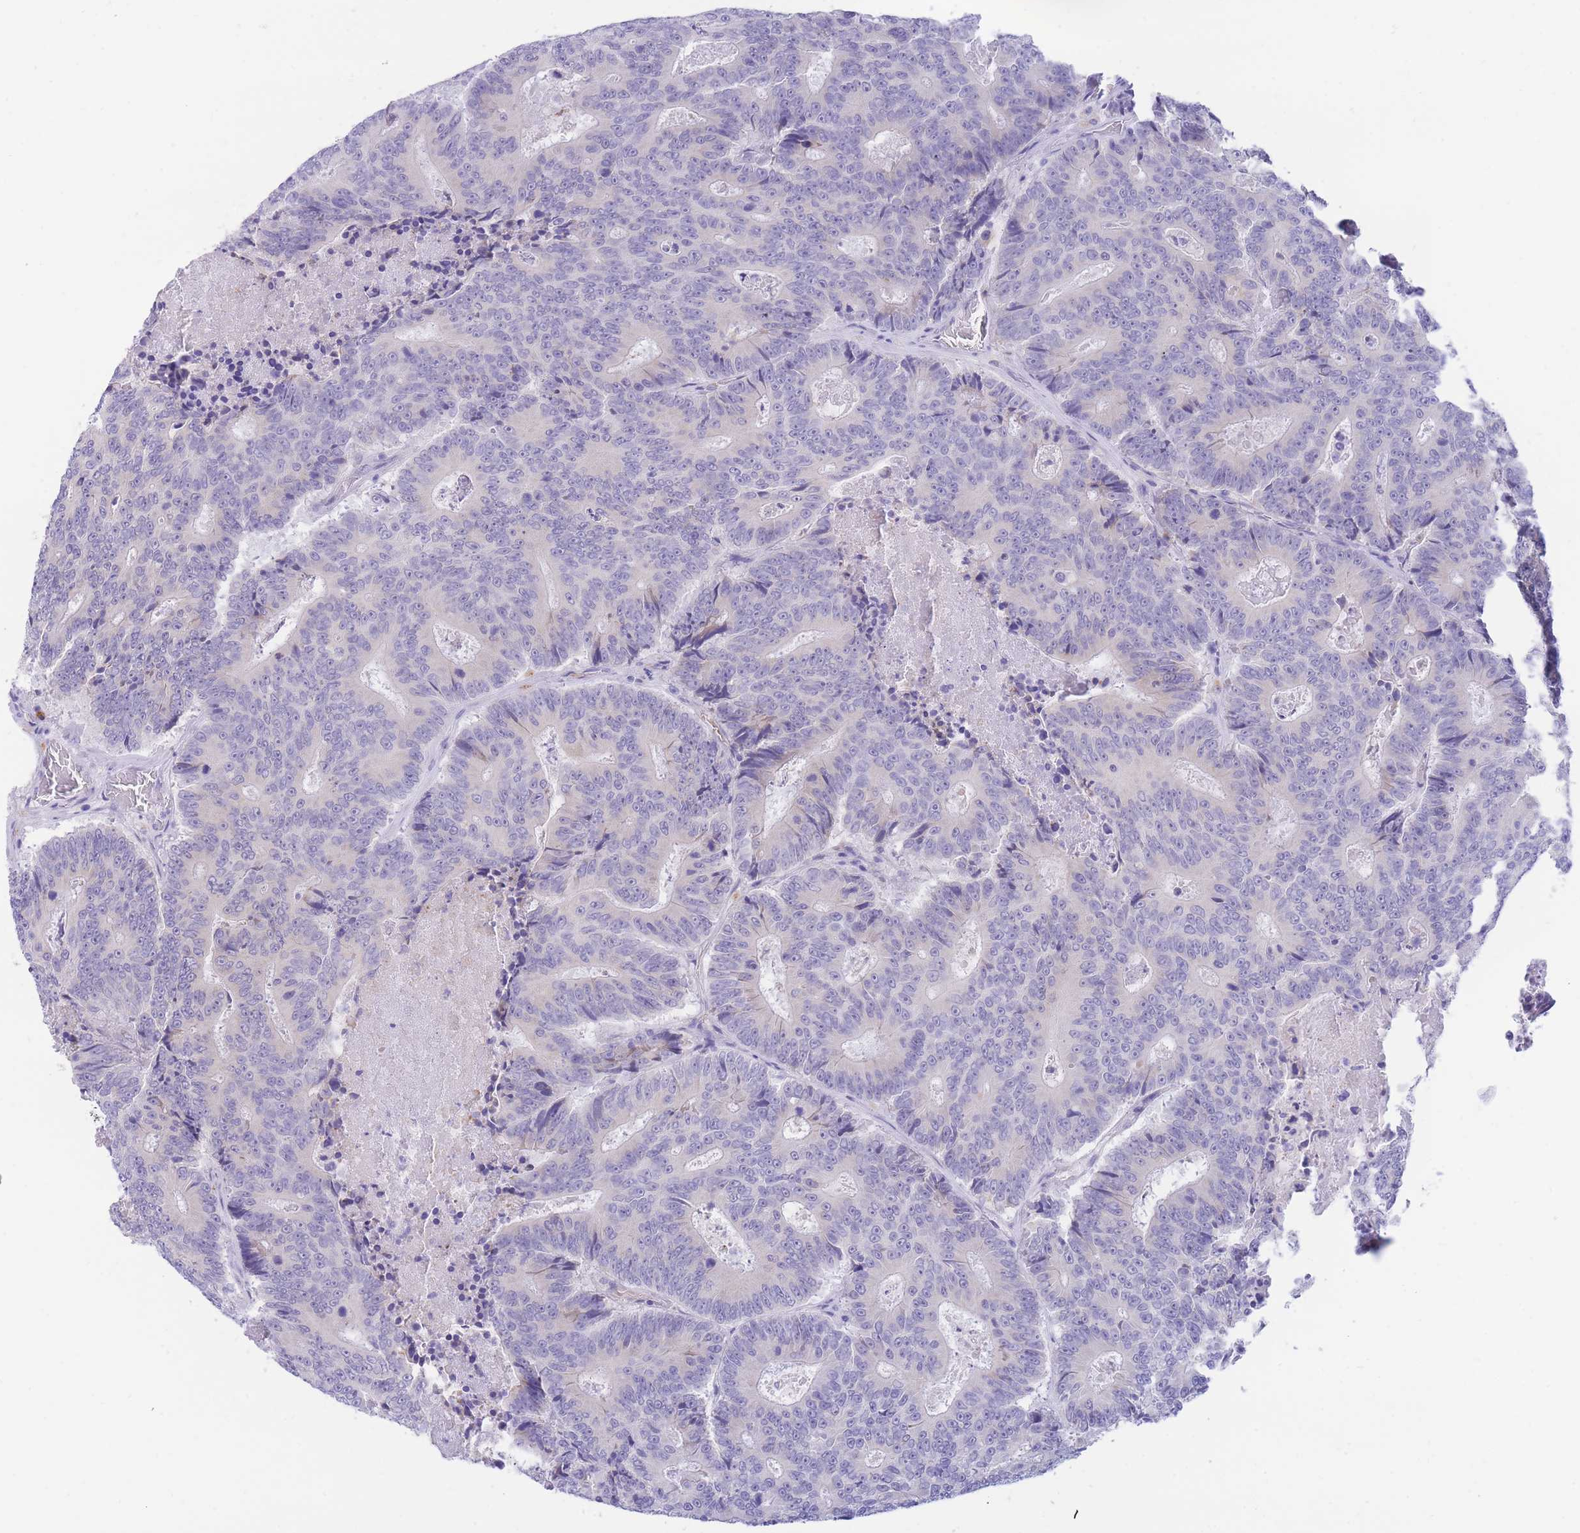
{"staining": {"intensity": "negative", "quantity": "none", "location": "none"}, "tissue": "colorectal cancer", "cell_type": "Tumor cells", "image_type": "cancer", "snomed": [{"axis": "morphology", "description": "Adenocarcinoma, NOS"}, {"axis": "topography", "description": "Colon"}], "caption": "Histopathology image shows no significant protein expression in tumor cells of colorectal cancer.", "gene": "SSUH2", "patient": {"sex": "male", "age": 83}}